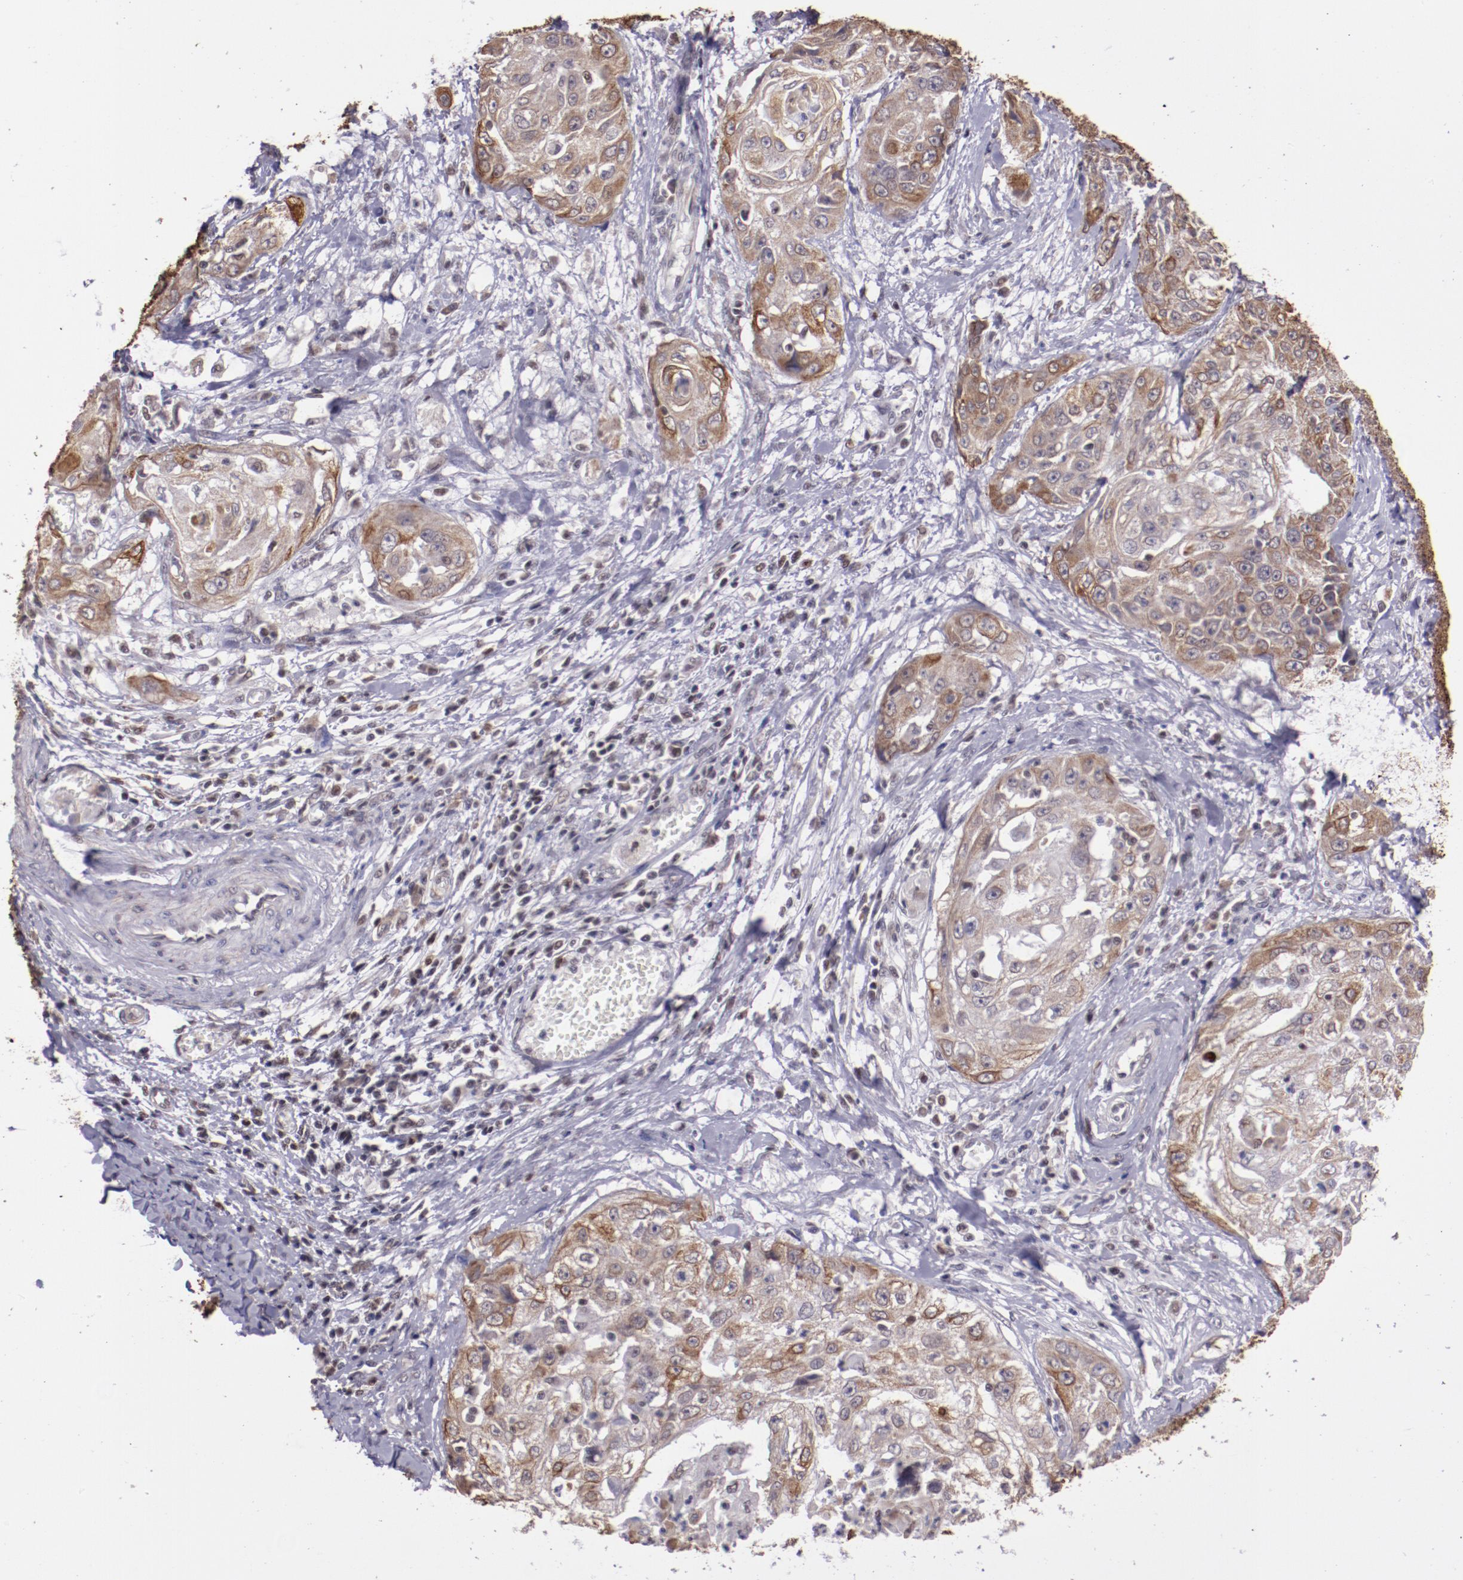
{"staining": {"intensity": "moderate", "quantity": "25%-75%", "location": "cytoplasmic/membranous"}, "tissue": "cervical cancer", "cell_type": "Tumor cells", "image_type": "cancer", "snomed": [{"axis": "morphology", "description": "Squamous cell carcinoma, NOS"}, {"axis": "topography", "description": "Cervix"}], "caption": "This histopathology image reveals IHC staining of cervical cancer, with medium moderate cytoplasmic/membranous positivity in about 25%-75% of tumor cells.", "gene": "ELF1", "patient": {"sex": "female", "age": 64}}